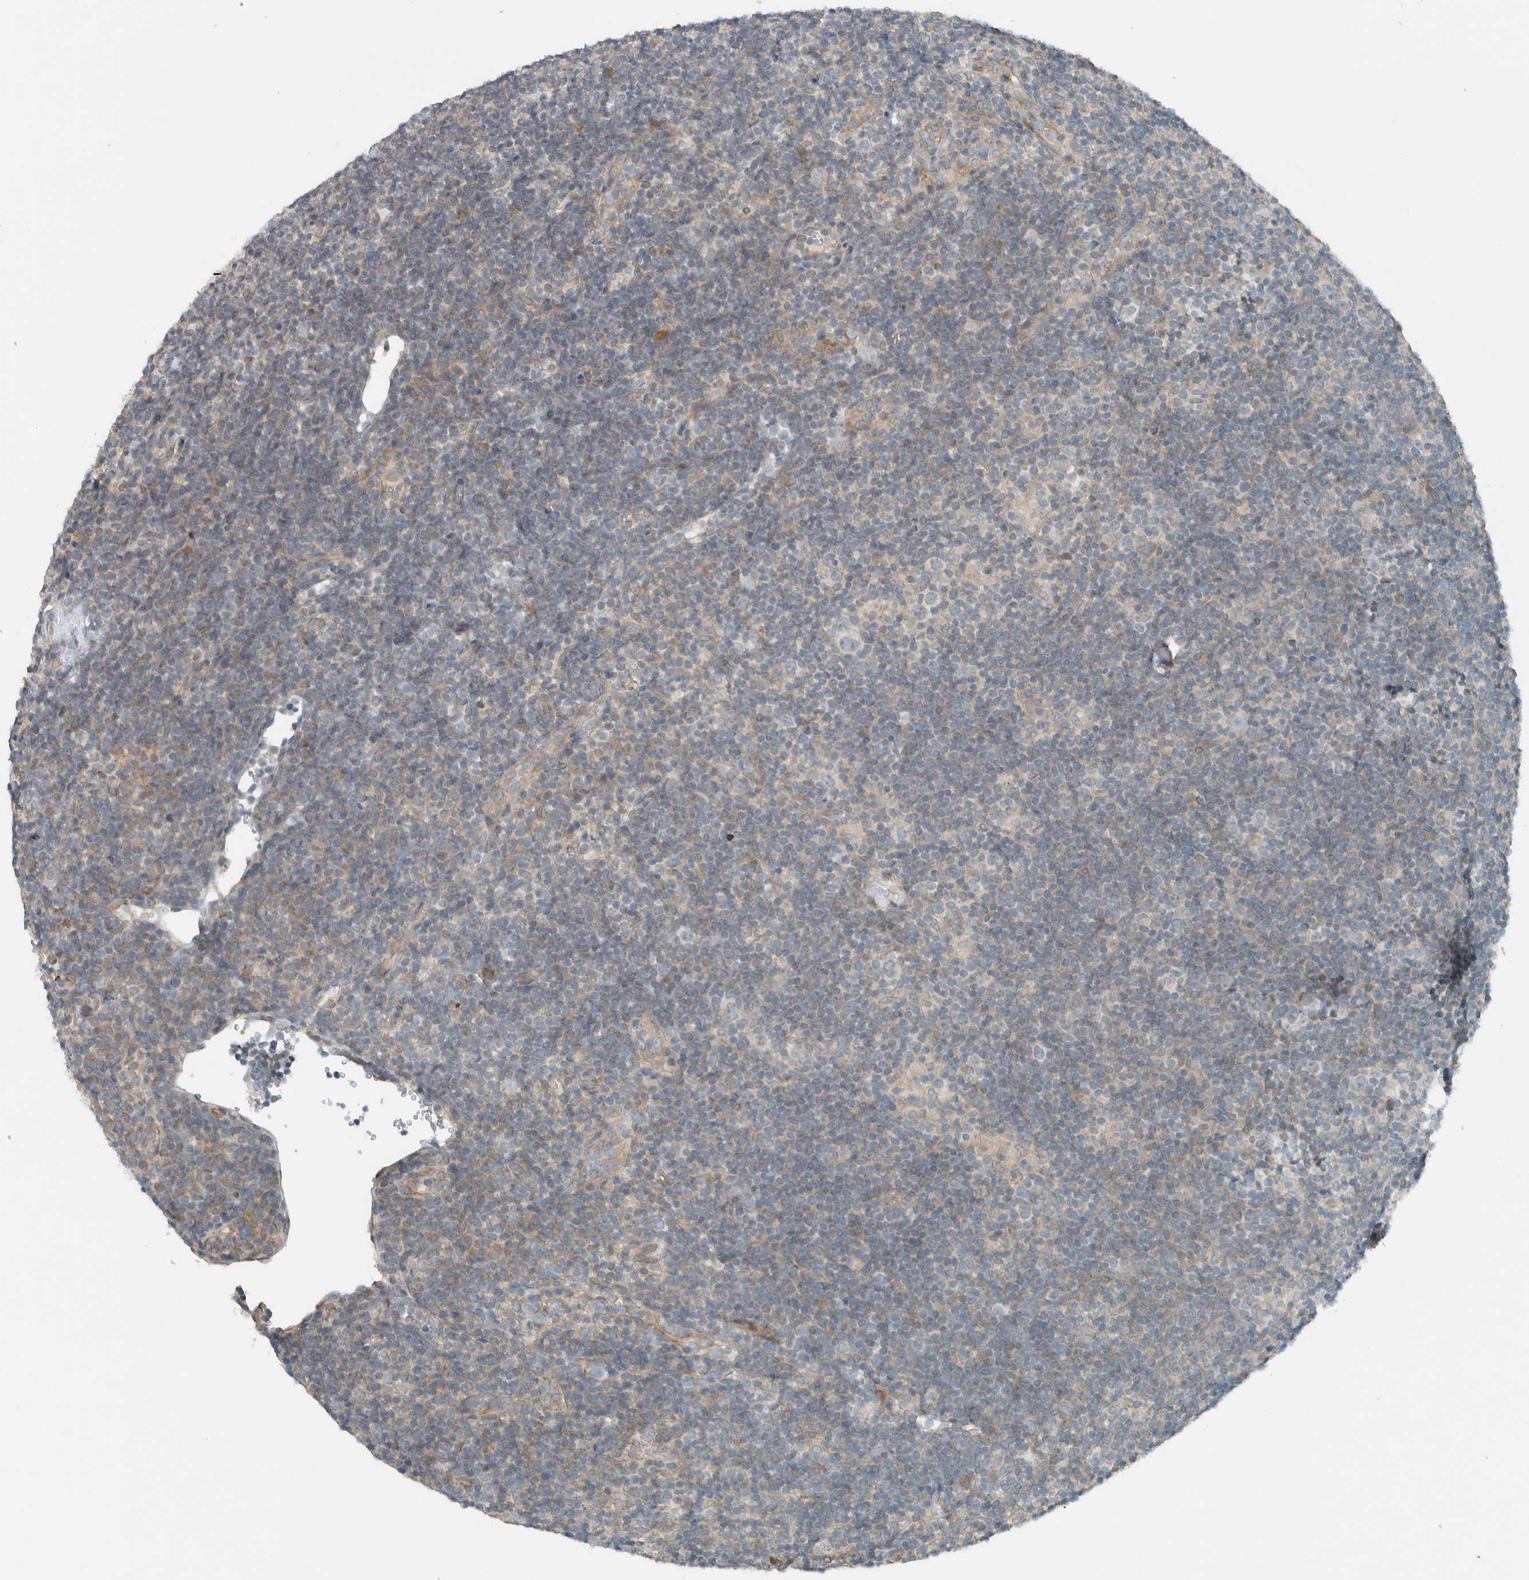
{"staining": {"intensity": "weak", "quantity": "25%-75%", "location": "cytoplasmic/membranous"}, "tissue": "lymphoma", "cell_type": "Tumor cells", "image_type": "cancer", "snomed": [{"axis": "morphology", "description": "Hodgkin's disease, NOS"}, {"axis": "topography", "description": "Lymph node"}], "caption": "About 25%-75% of tumor cells in human lymphoma show weak cytoplasmic/membranous protein positivity as visualized by brown immunohistochemical staining.", "gene": "SEL1L", "patient": {"sex": "female", "age": 57}}